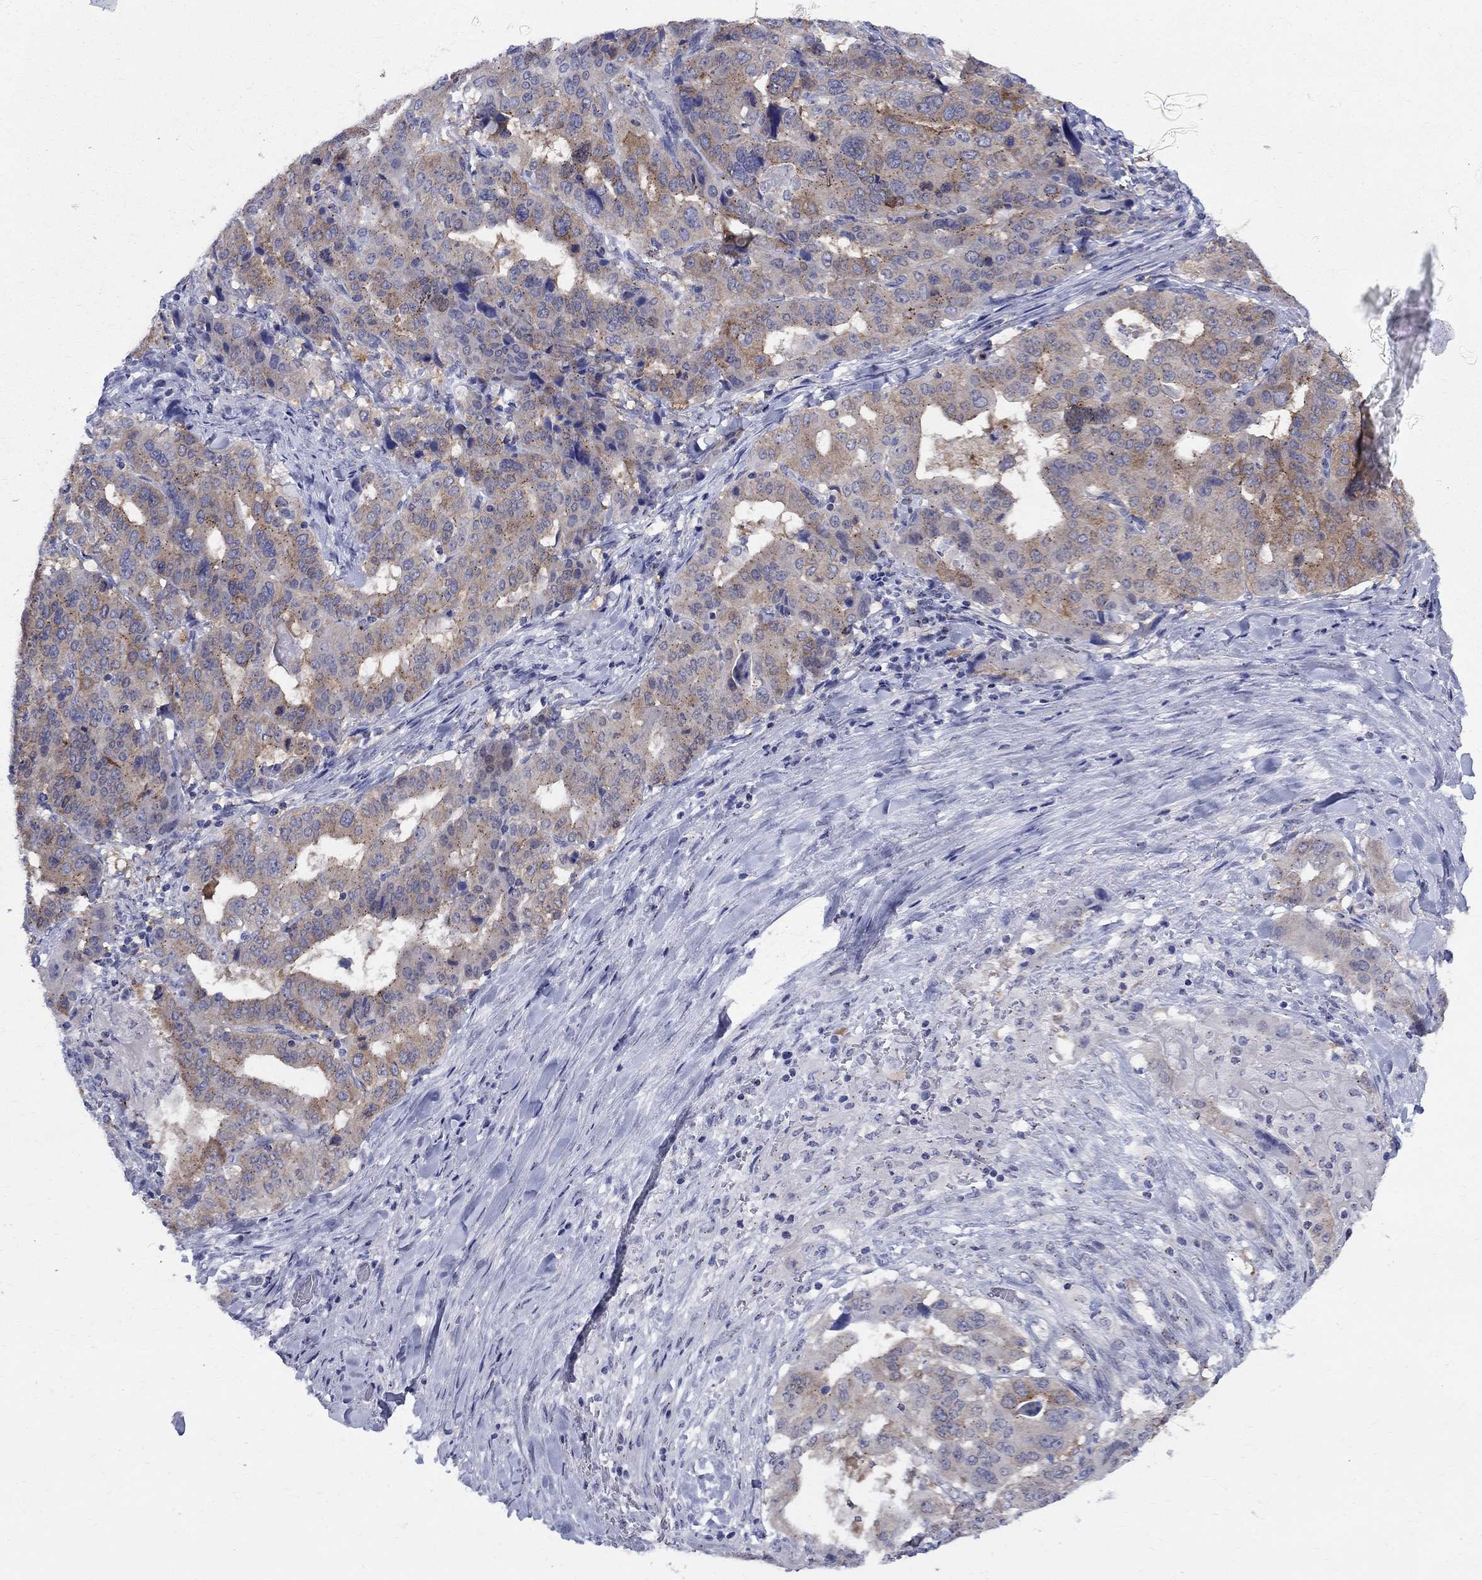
{"staining": {"intensity": "weak", "quantity": ">75%", "location": "cytoplasmic/membranous"}, "tissue": "stomach cancer", "cell_type": "Tumor cells", "image_type": "cancer", "snomed": [{"axis": "morphology", "description": "Adenocarcinoma, NOS"}, {"axis": "topography", "description": "Stomach"}], "caption": "Protein staining of stomach cancer (adenocarcinoma) tissue demonstrates weak cytoplasmic/membranous expression in about >75% of tumor cells.", "gene": "CEP43", "patient": {"sex": "male", "age": 48}}